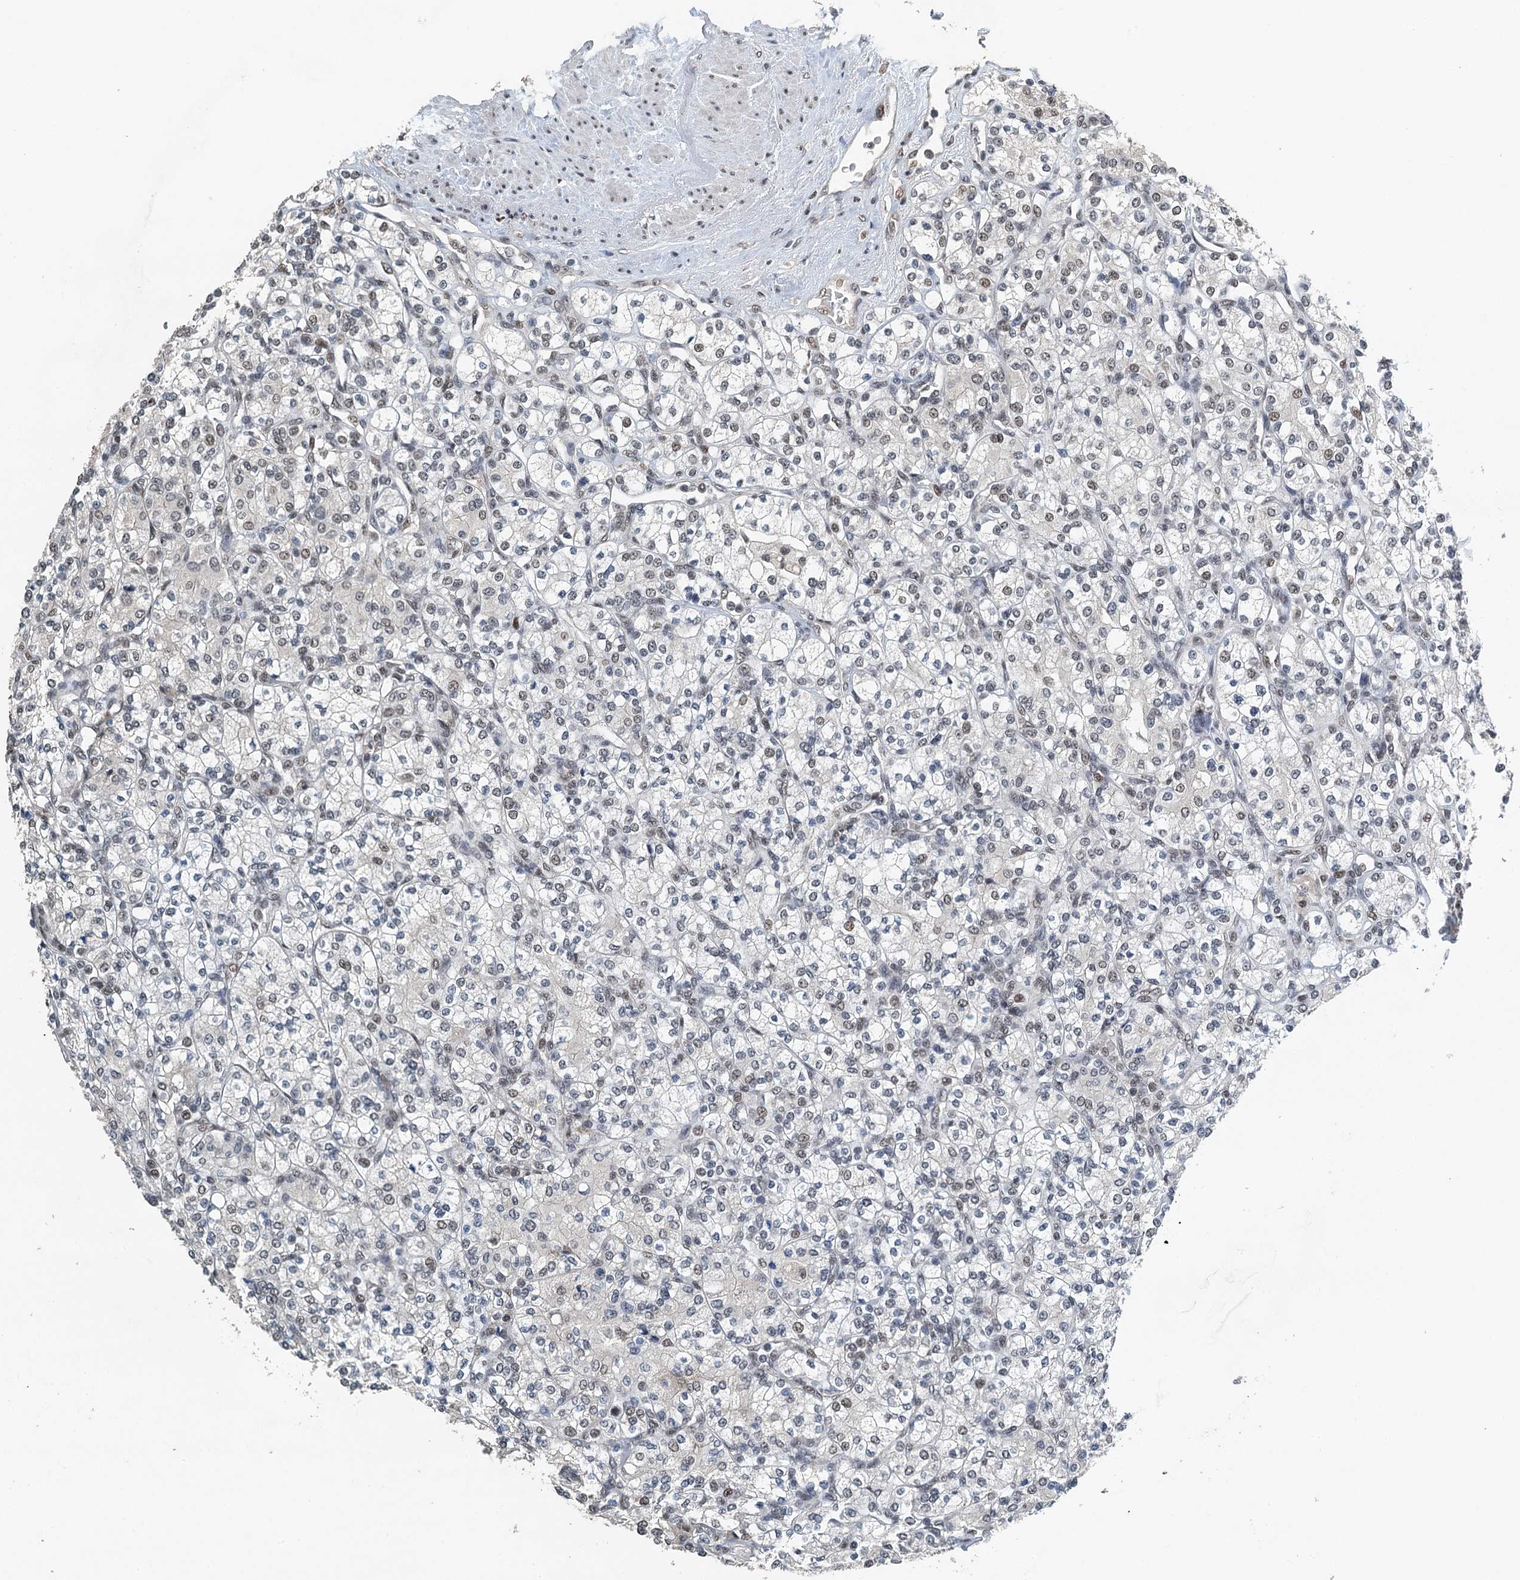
{"staining": {"intensity": "weak", "quantity": "25%-75%", "location": "nuclear"}, "tissue": "renal cancer", "cell_type": "Tumor cells", "image_type": "cancer", "snomed": [{"axis": "morphology", "description": "Adenocarcinoma, NOS"}, {"axis": "topography", "description": "Kidney"}], "caption": "The immunohistochemical stain highlights weak nuclear staining in tumor cells of renal adenocarcinoma tissue.", "gene": "MTA3", "patient": {"sex": "male", "age": 77}}